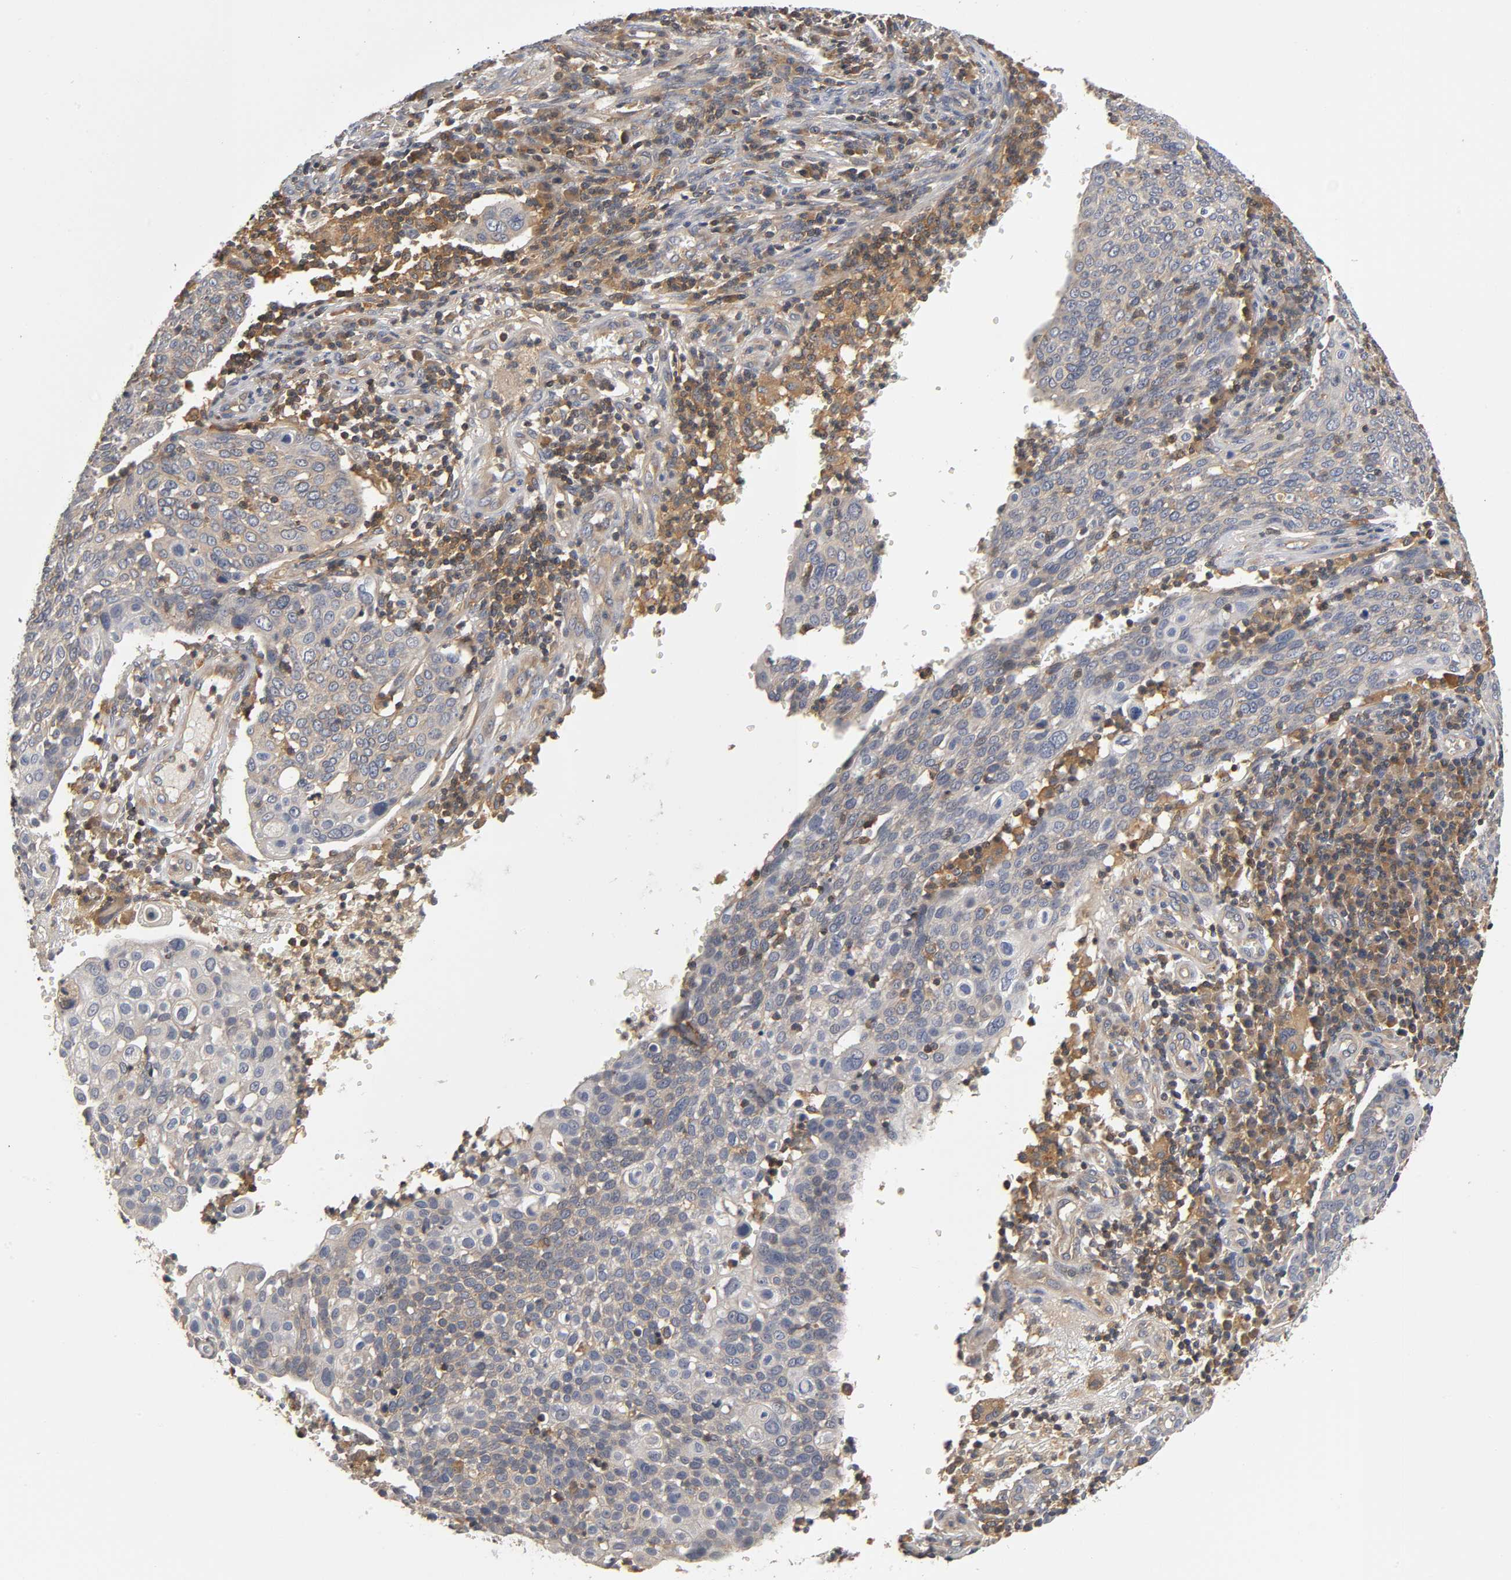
{"staining": {"intensity": "moderate", "quantity": "<25%", "location": "cytoplasmic/membranous"}, "tissue": "cervical cancer", "cell_type": "Tumor cells", "image_type": "cancer", "snomed": [{"axis": "morphology", "description": "Squamous cell carcinoma, NOS"}, {"axis": "topography", "description": "Cervix"}], "caption": "Protein expression analysis of human cervical cancer reveals moderate cytoplasmic/membranous positivity in approximately <25% of tumor cells.", "gene": "ACTR2", "patient": {"sex": "female", "age": 40}}